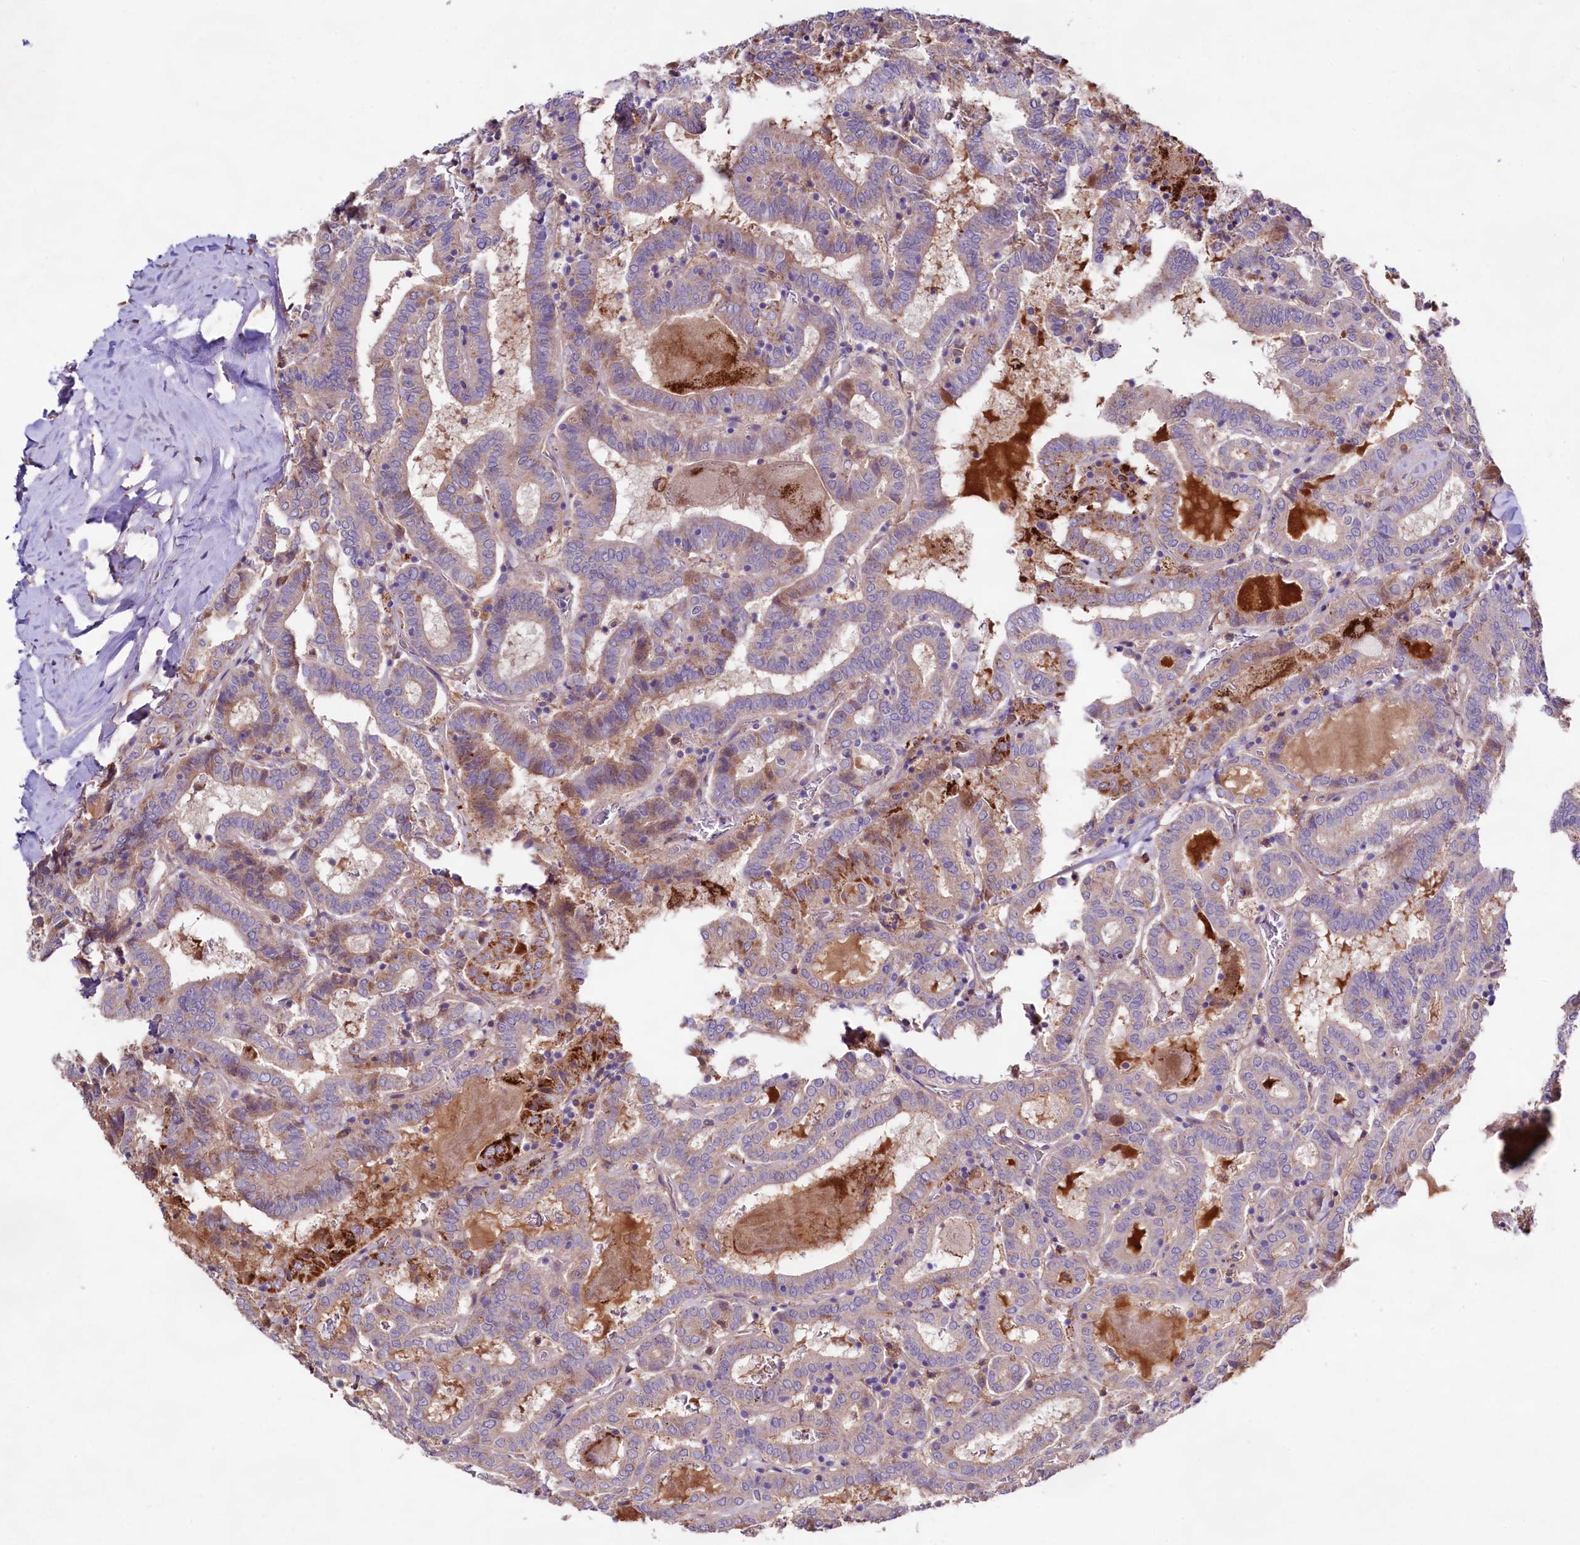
{"staining": {"intensity": "moderate", "quantity": "<25%", "location": "cytoplasmic/membranous"}, "tissue": "thyroid cancer", "cell_type": "Tumor cells", "image_type": "cancer", "snomed": [{"axis": "morphology", "description": "Papillary adenocarcinoma, NOS"}, {"axis": "topography", "description": "Thyroid gland"}], "caption": "Thyroid cancer (papillary adenocarcinoma) was stained to show a protein in brown. There is low levels of moderate cytoplasmic/membranous expression in about <25% of tumor cells.", "gene": "DMXL2", "patient": {"sex": "female", "age": 72}}